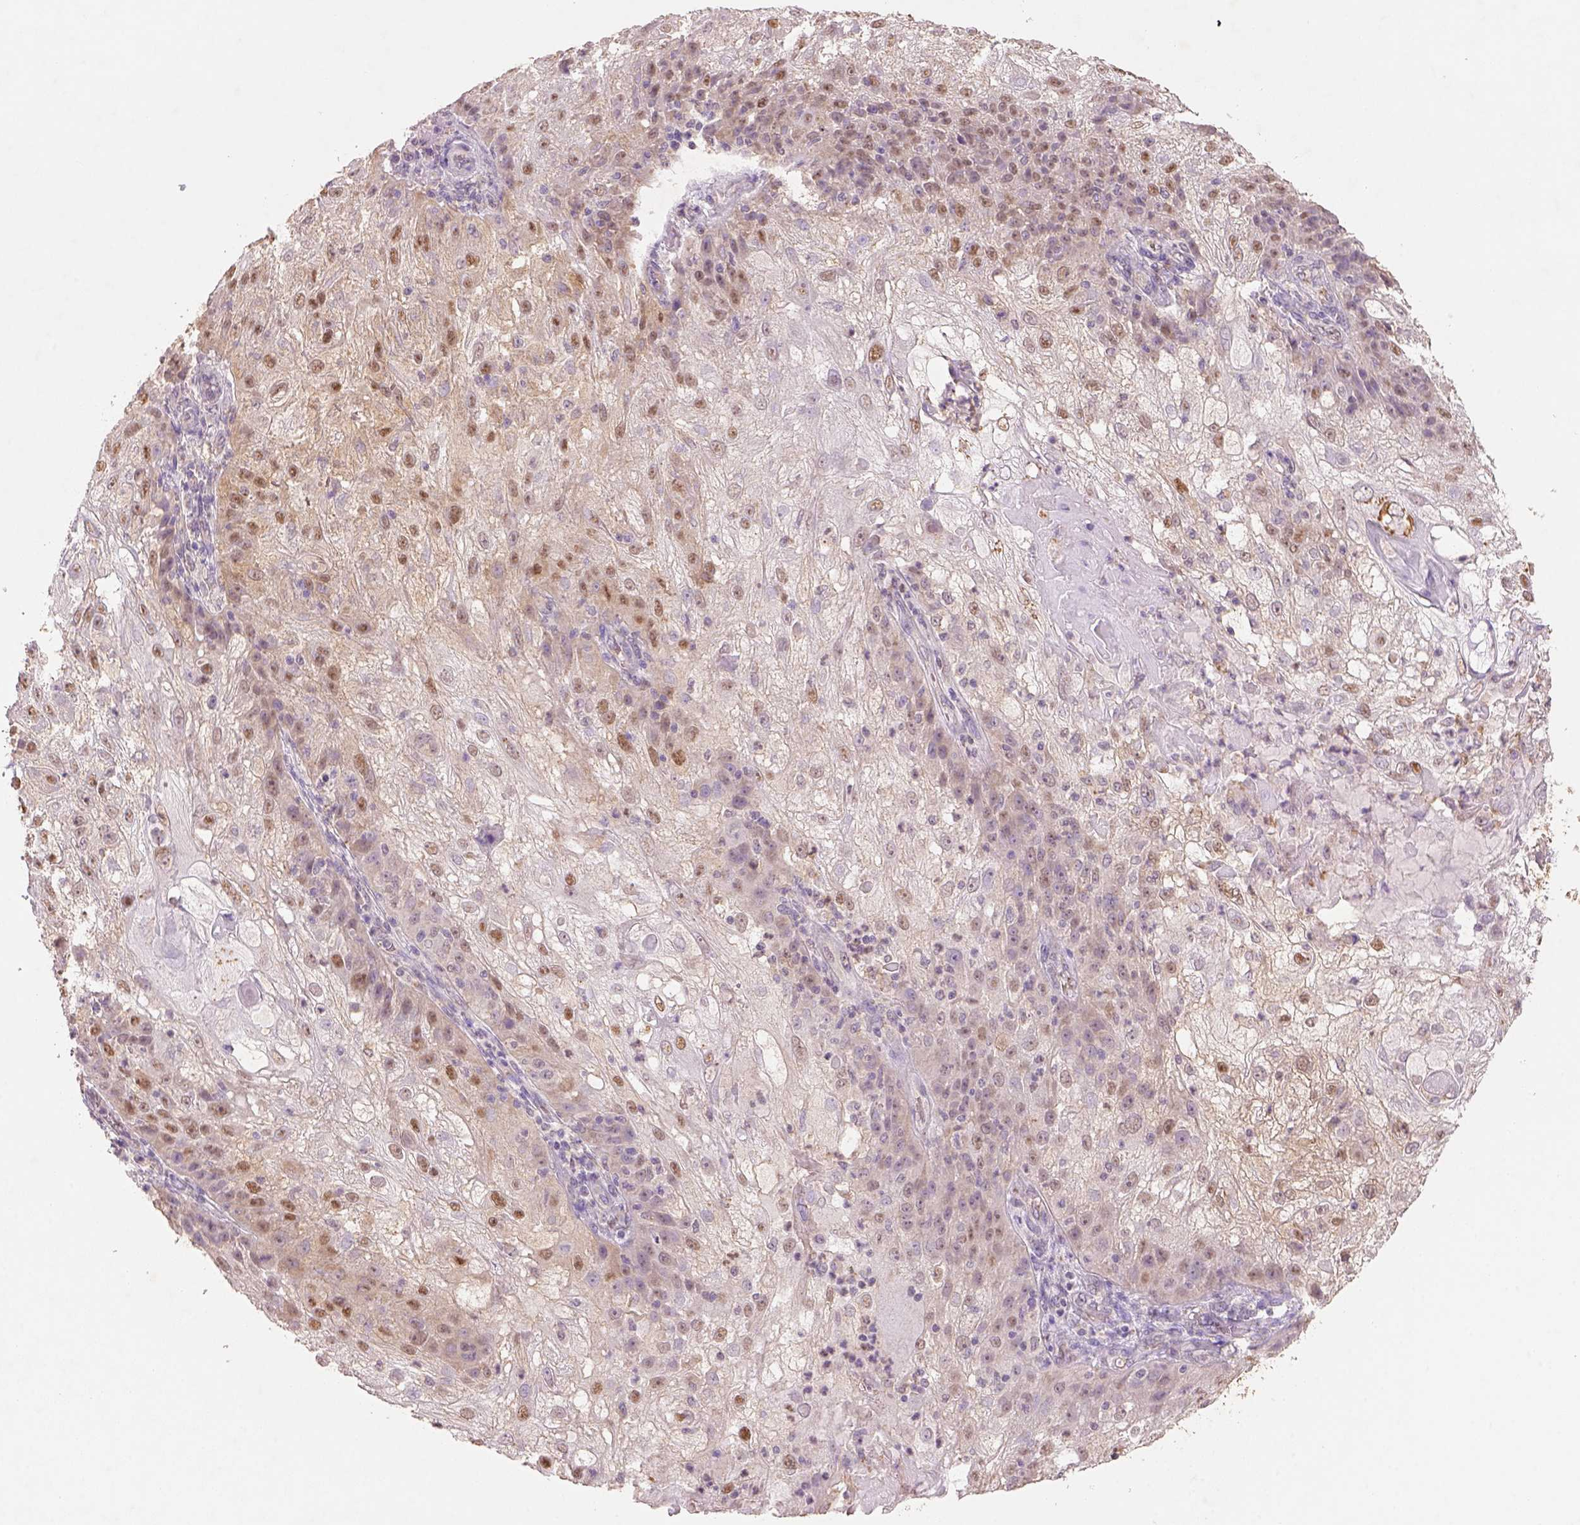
{"staining": {"intensity": "moderate", "quantity": "25%-75%", "location": "nuclear"}, "tissue": "skin cancer", "cell_type": "Tumor cells", "image_type": "cancer", "snomed": [{"axis": "morphology", "description": "Normal tissue, NOS"}, {"axis": "morphology", "description": "Squamous cell carcinoma, NOS"}, {"axis": "topography", "description": "Skin"}], "caption": "Immunohistochemistry (IHC) of skin cancer demonstrates medium levels of moderate nuclear staining in approximately 25%-75% of tumor cells.", "gene": "AP2B1", "patient": {"sex": "female", "age": 83}}